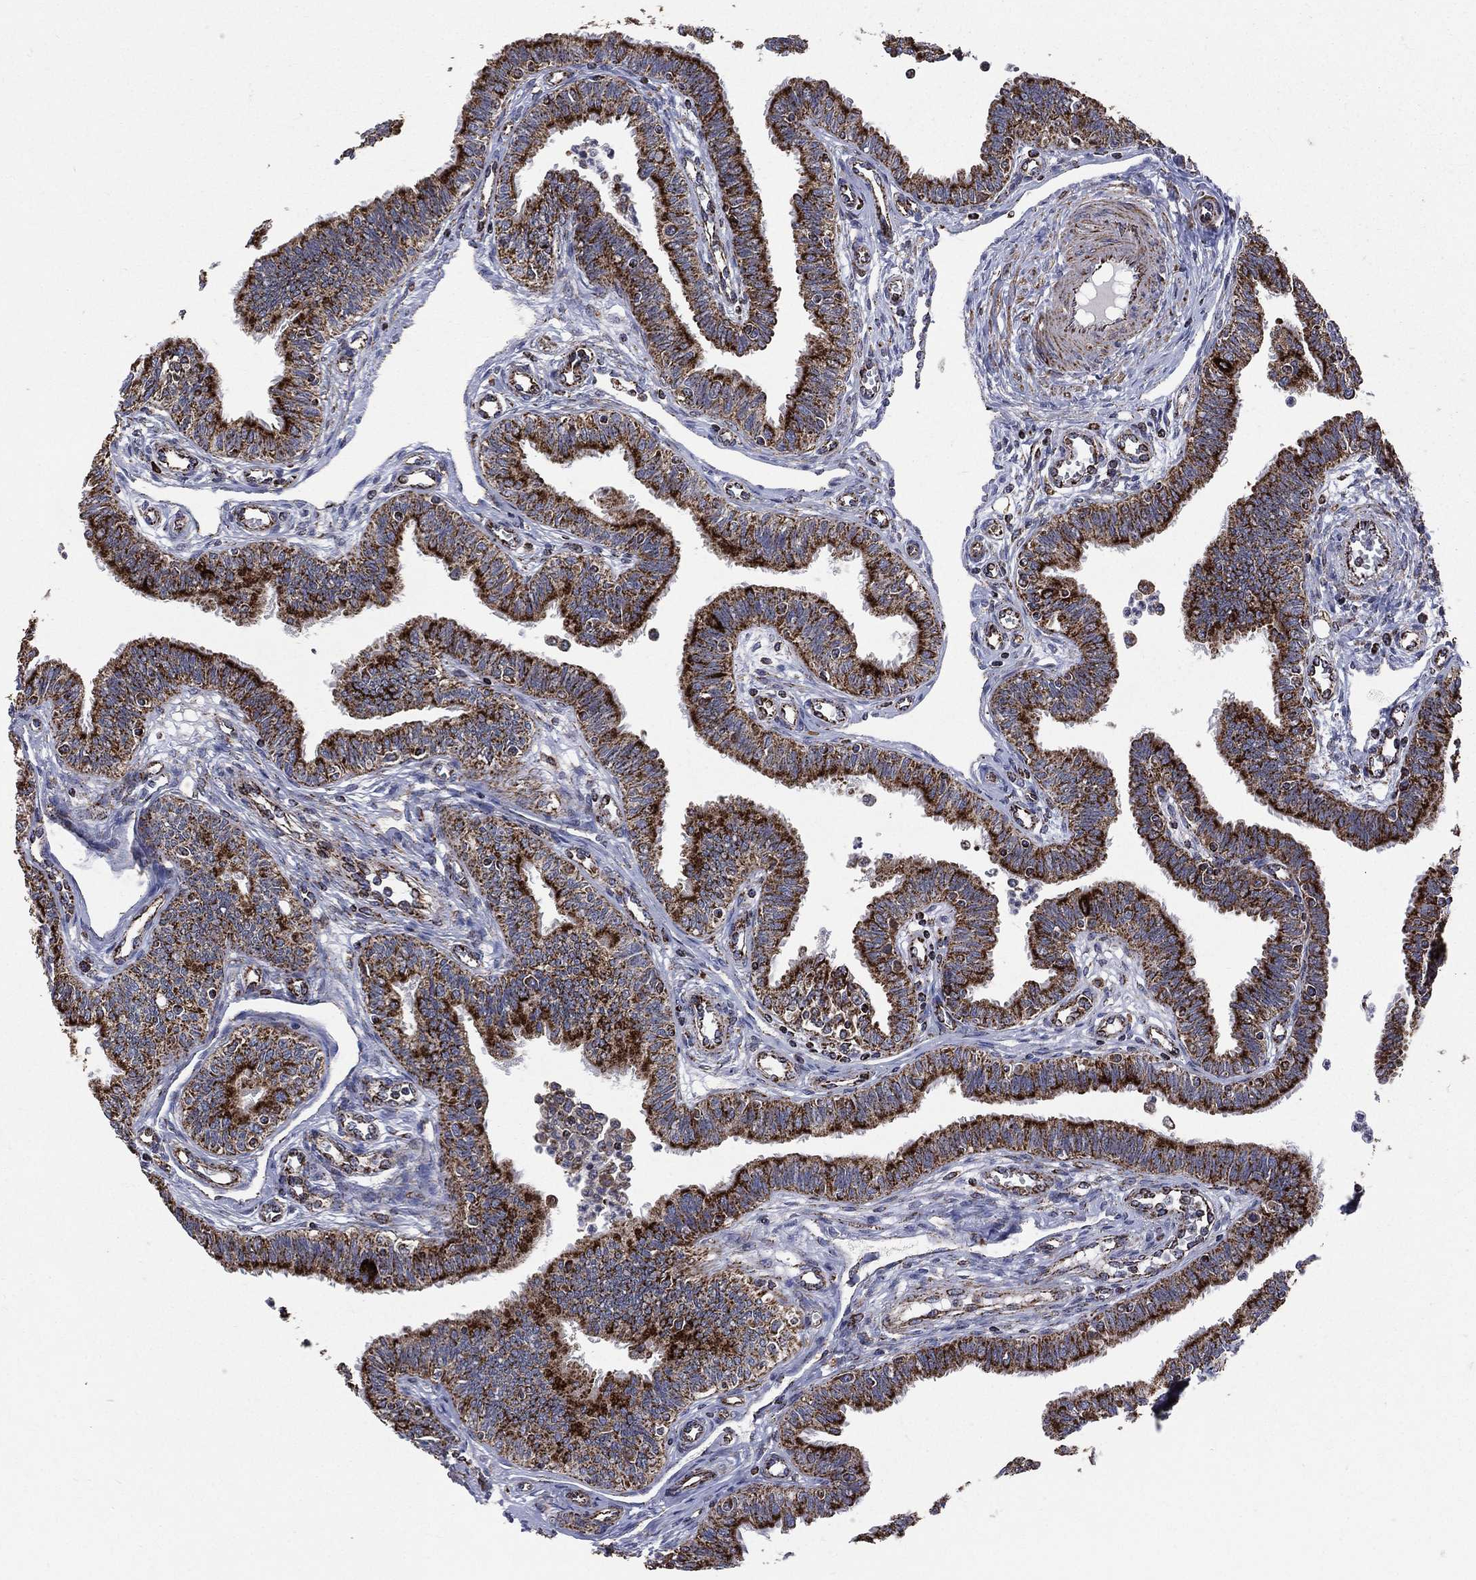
{"staining": {"intensity": "strong", "quantity": ">75%", "location": "cytoplasmic/membranous"}, "tissue": "fallopian tube", "cell_type": "Glandular cells", "image_type": "normal", "snomed": [{"axis": "morphology", "description": "Normal tissue, NOS"}, {"axis": "topography", "description": "Fallopian tube"}], "caption": "Immunohistochemical staining of normal human fallopian tube shows >75% levels of strong cytoplasmic/membranous protein expression in about >75% of glandular cells. (DAB = brown stain, brightfield microscopy at high magnification).", "gene": "GOT2", "patient": {"sex": "female", "age": 36}}